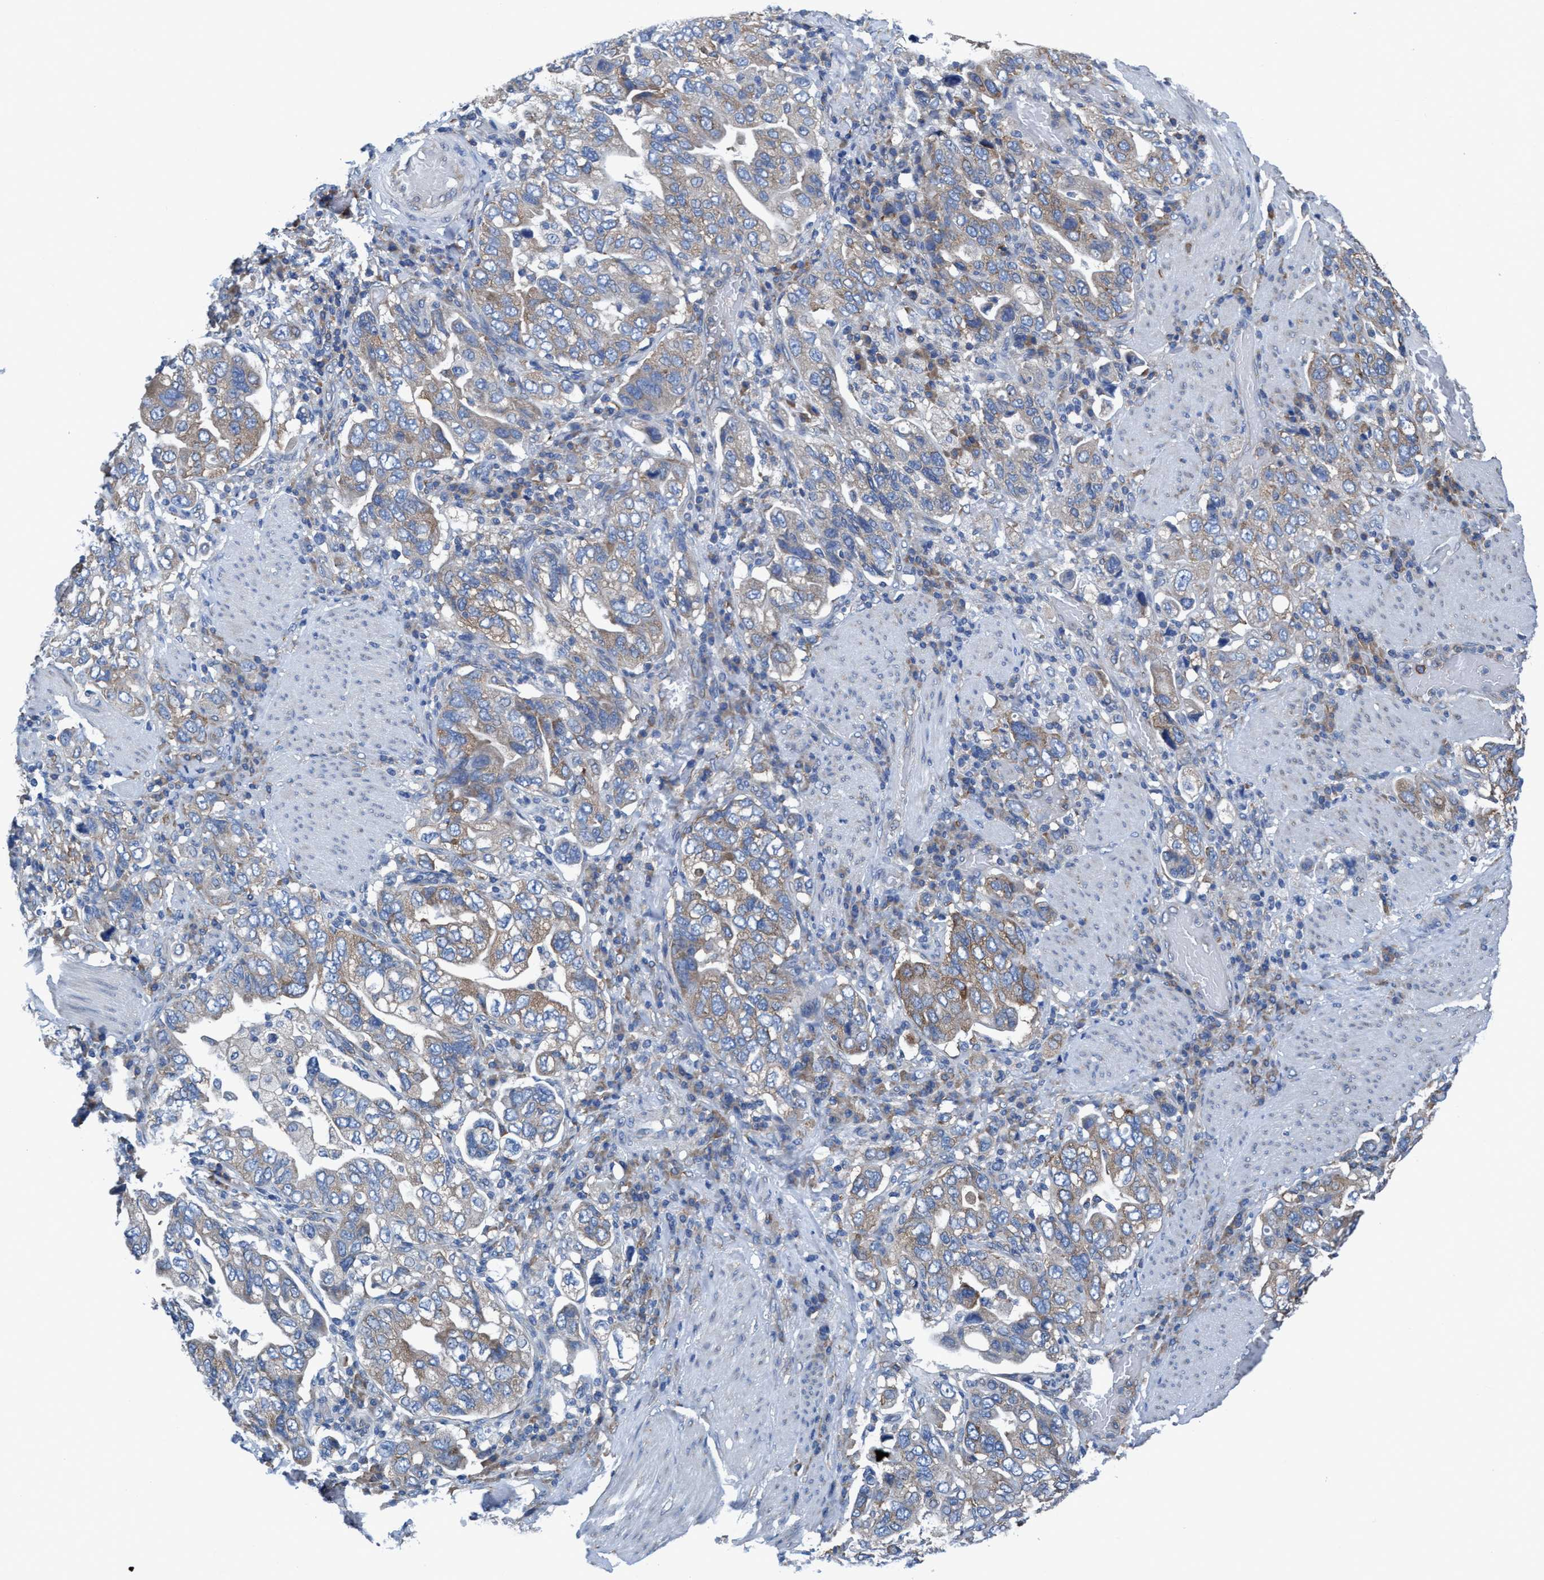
{"staining": {"intensity": "weak", "quantity": "<25%", "location": "cytoplasmic/membranous"}, "tissue": "stomach cancer", "cell_type": "Tumor cells", "image_type": "cancer", "snomed": [{"axis": "morphology", "description": "Adenocarcinoma, NOS"}, {"axis": "topography", "description": "Stomach, upper"}], "caption": "Stomach cancer stained for a protein using immunohistochemistry (IHC) reveals no positivity tumor cells.", "gene": "NMT1", "patient": {"sex": "male", "age": 62}}